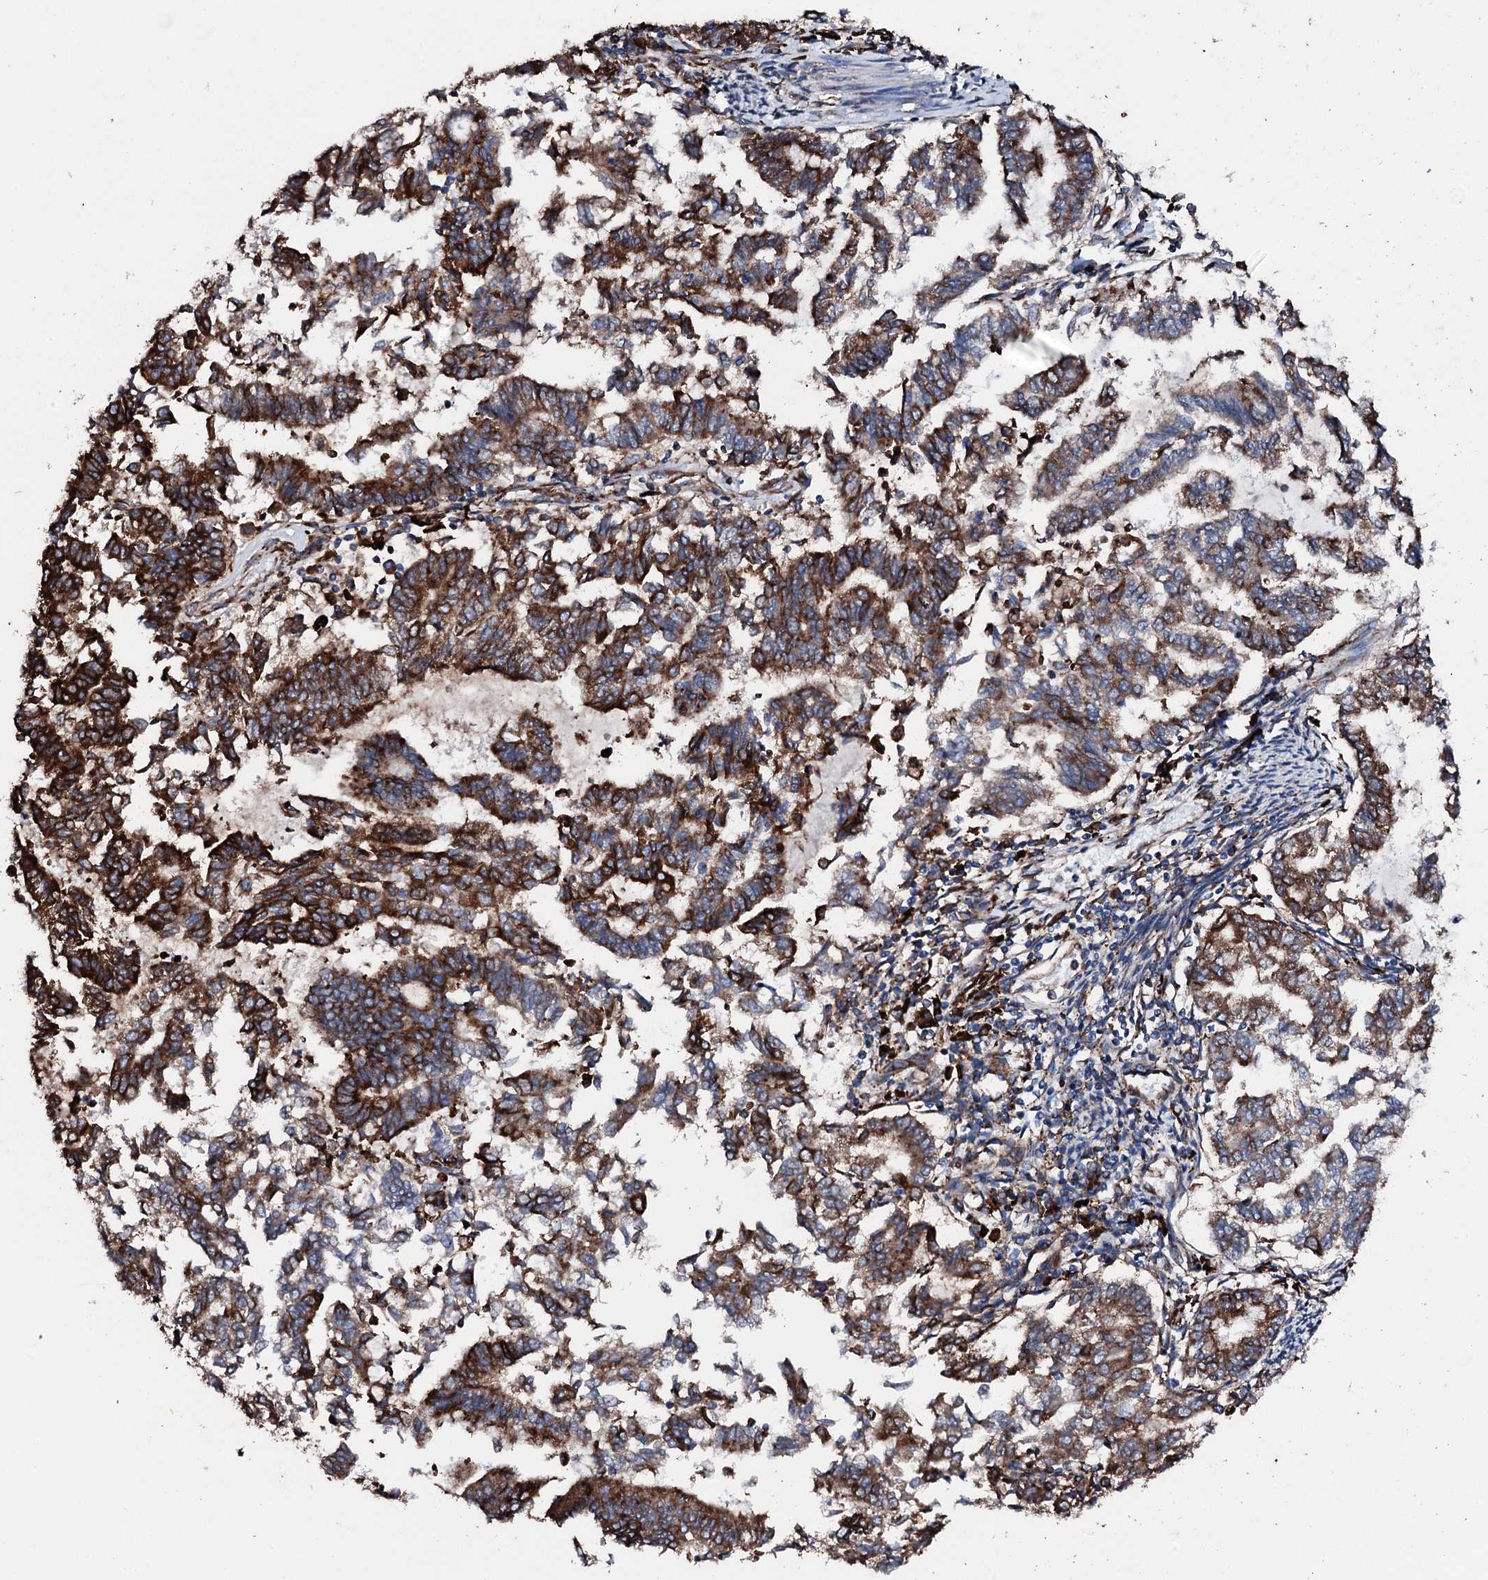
{"staining": {"intensity": "strong", "quantity": ">75%", "location": "cytoplasmic/membranous"}, "tissue": "endometrial cancer", "cell_type": "Tumor cells", "image_type": "cancer", "snomed": [{"axis": "morphology", "description": "Adenocarcinoma, NOS"}, {"axis": "topography", "description": "Endometrium"}], "caption": "Immunohistochemical staining of endometrial cancer (adenocarcinoma) reveals high levels of strong cytoplasmic/membranous positivity in about >75% of tumor cells. (Brightfield microscopy of DAB IHC at high magnification).", "gene": "AMDHD1", "patient": {"sex": "female", "age": 79}}